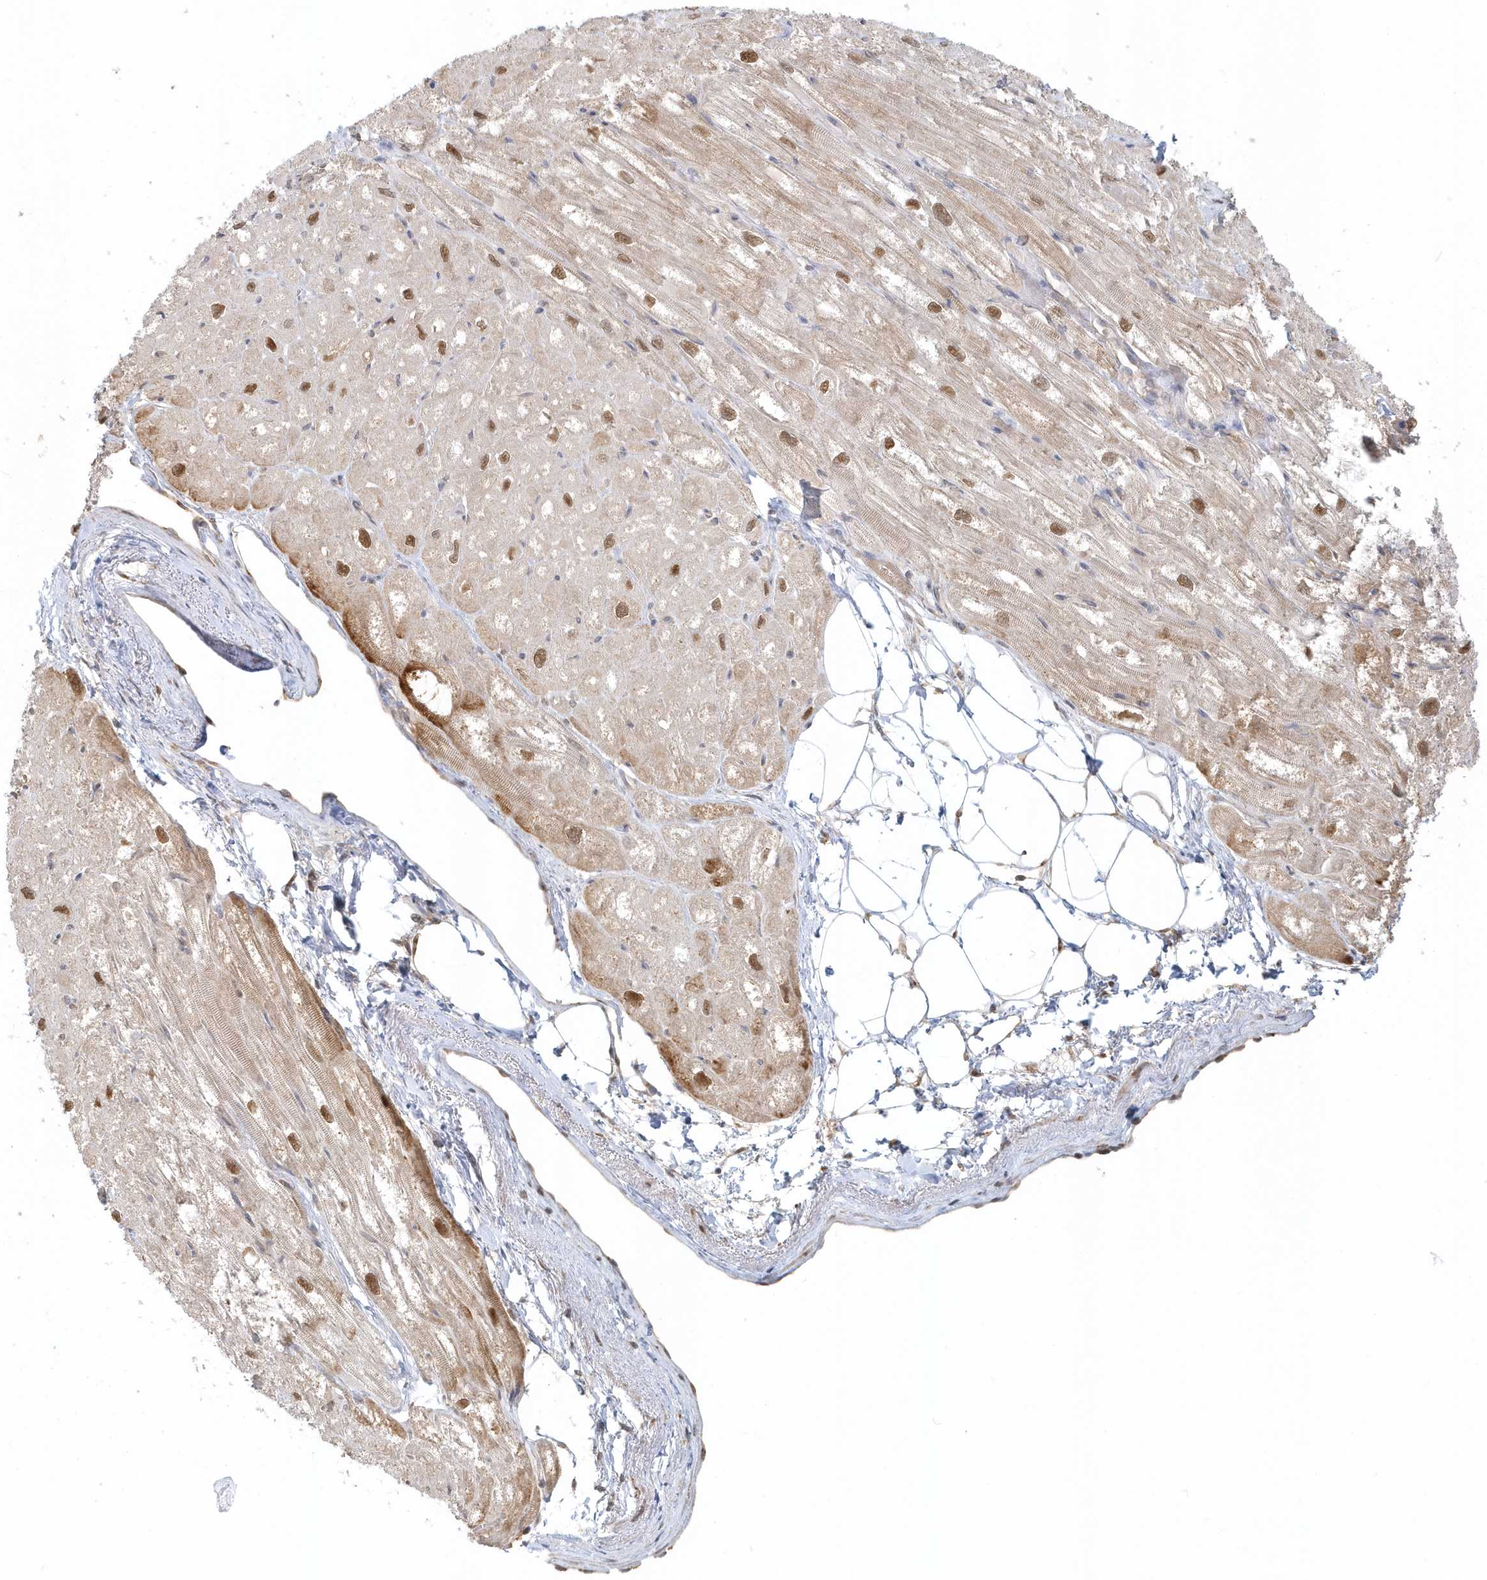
{"staining": {"intensity": "strong", "quantity": "25%-75%", "location": "nuclear"}, "tissue": "heart muscle", "cell_type": "Cardiomyocytes", "image_type": "normal", "snomed": [{"axis": "morphology", "description": "Normal tissue, NOS"}, {"axis": "topography", "description": "Heart"}], "caption": "IHC of normal heart muscle shows high levels of strong nuclear positivity in about 25%-75% of cardiomyocytes. The staining was performed using DAB to visualize the protein expression in brown, while the nuclei were stained in blue with hematoxylin (Magnification: 20x).", "gene": "PSMD6", "patient": {"sex": "male", "age": 50}}